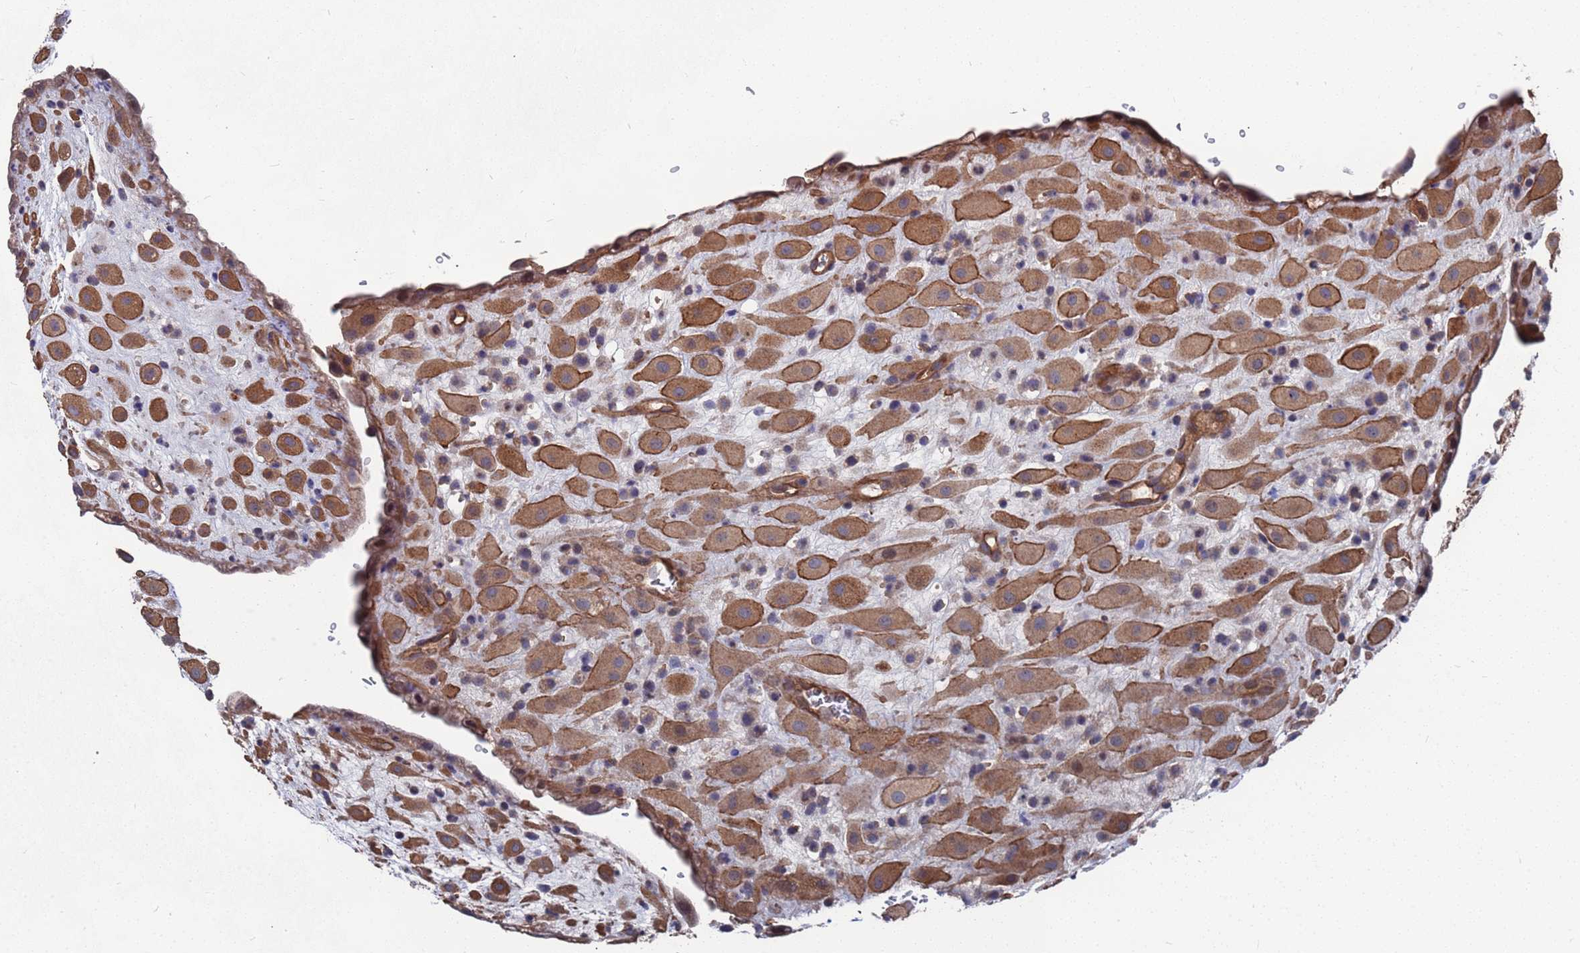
{"staining": {"intensity": "moderate", "quantity": ">75%", "location": "cytoplasmic/membranous"}, "tissue": "placenta", "cell_type": "Decidual cells", "image_type": "normal", "snomed": [{"axis": "morphology", "description": "Normal tissue, NOS"}, {"axis": "topography", "description": "Placenta"}], "caption": "Benign placenta reveals moderate cytoplasmic/membranous expression in approximately >75% of decidual cells.", "gene": "NDUFAF6", "patient": {"sex": "female", "age": 35}}